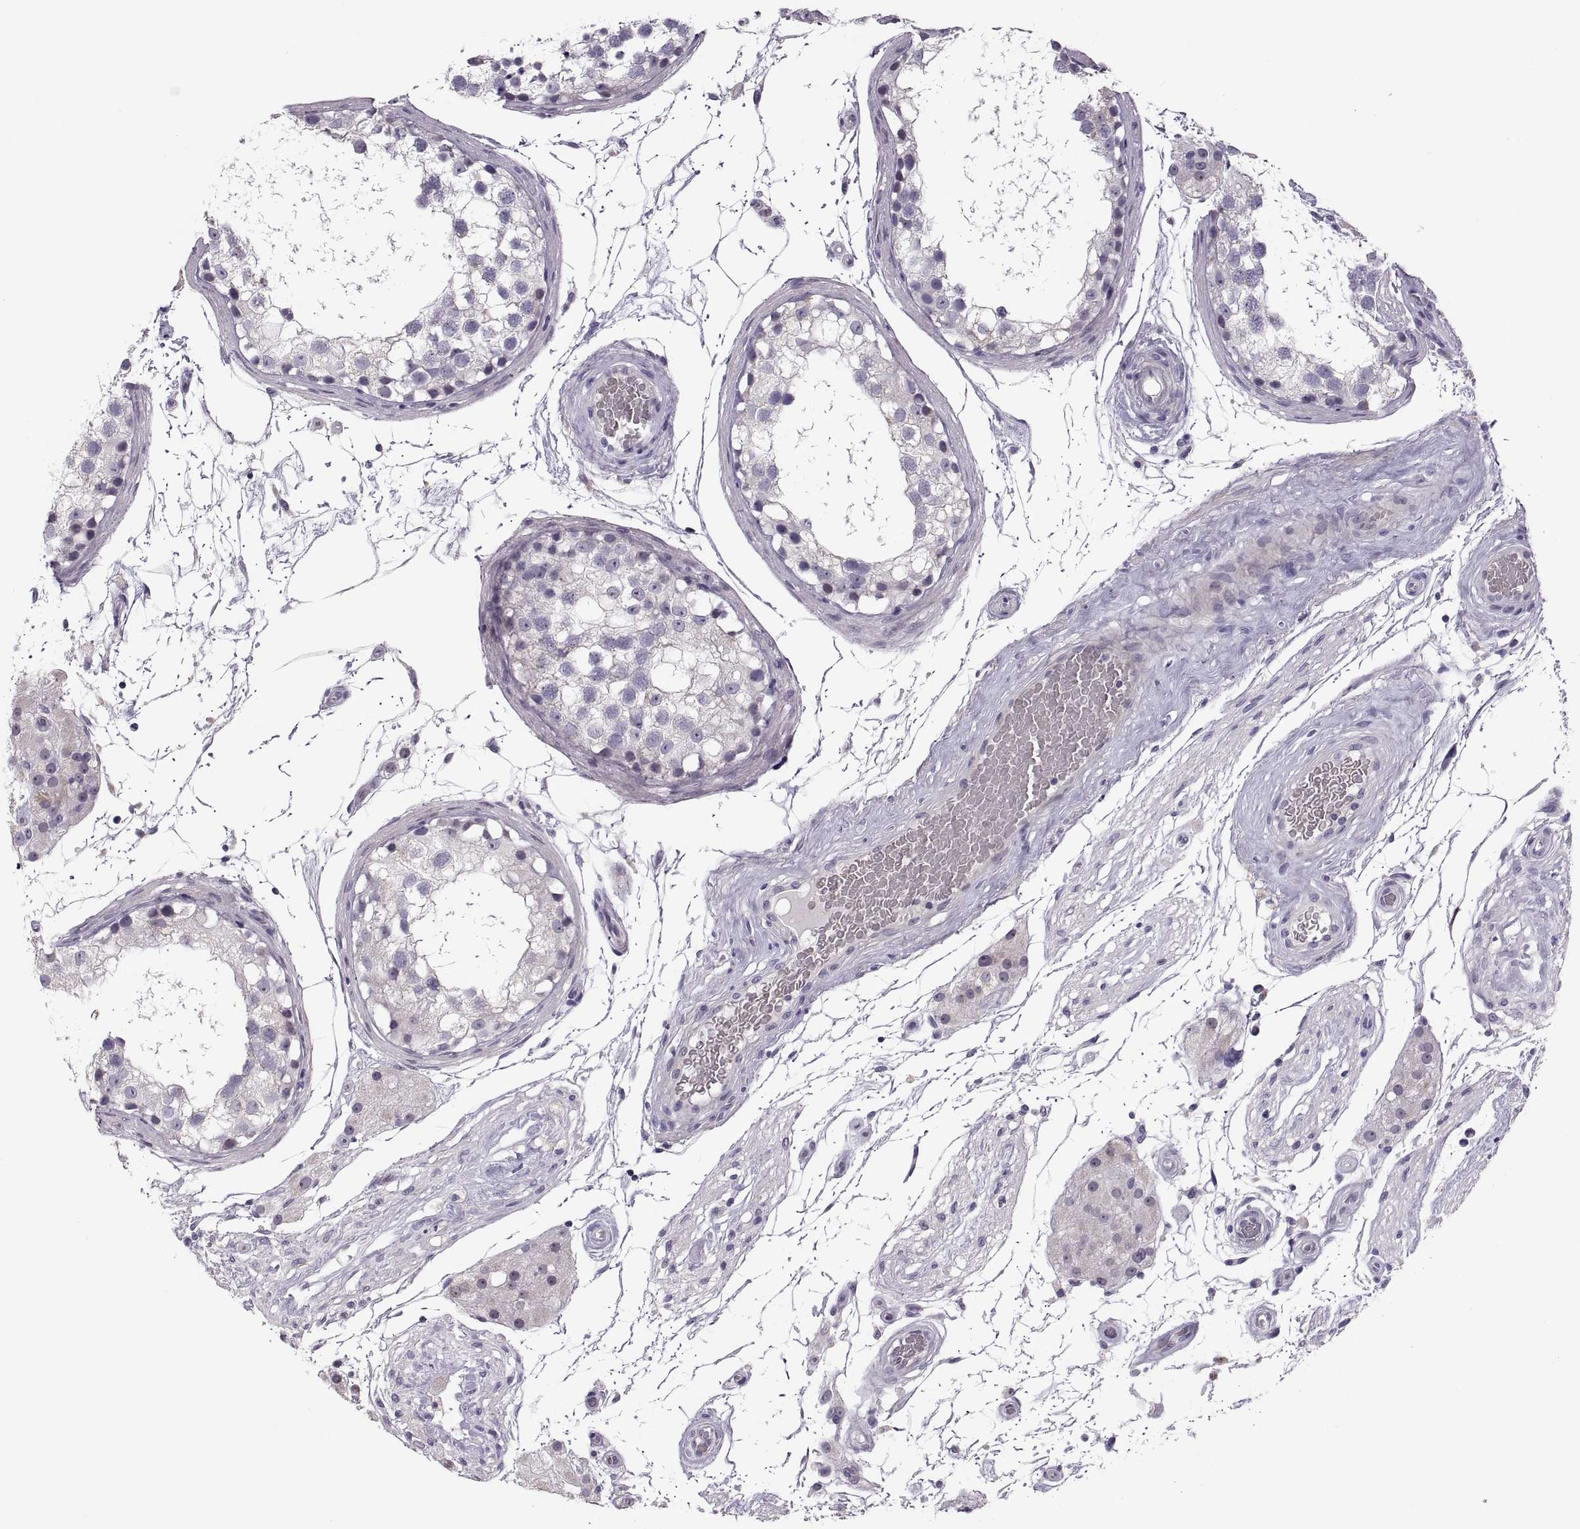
{"staining": {"intensity": "negative", "quantity": "none", "location": "none"}, "tissue": "testis", "cell_type": "Cells in seminiferous ducts", "image_type": "normal", "snomed": [{"axis": "morphology", "description": "Normal tissue, NOS"}, {"axis": "morphology", "description": "Seminoma, NOS"}, {"axis": "topography", "description": "Testis"}], "caption": "The micrograph shows no staining of cells in seminiferous ducts in unremarkable testis. (Brightfield microscopy of DAB (3,3'-diaminobenzidine) immunohistochemistry at high magnification).", "gene": "VSX2", "patient": {"sex": "male", "age": 65}}